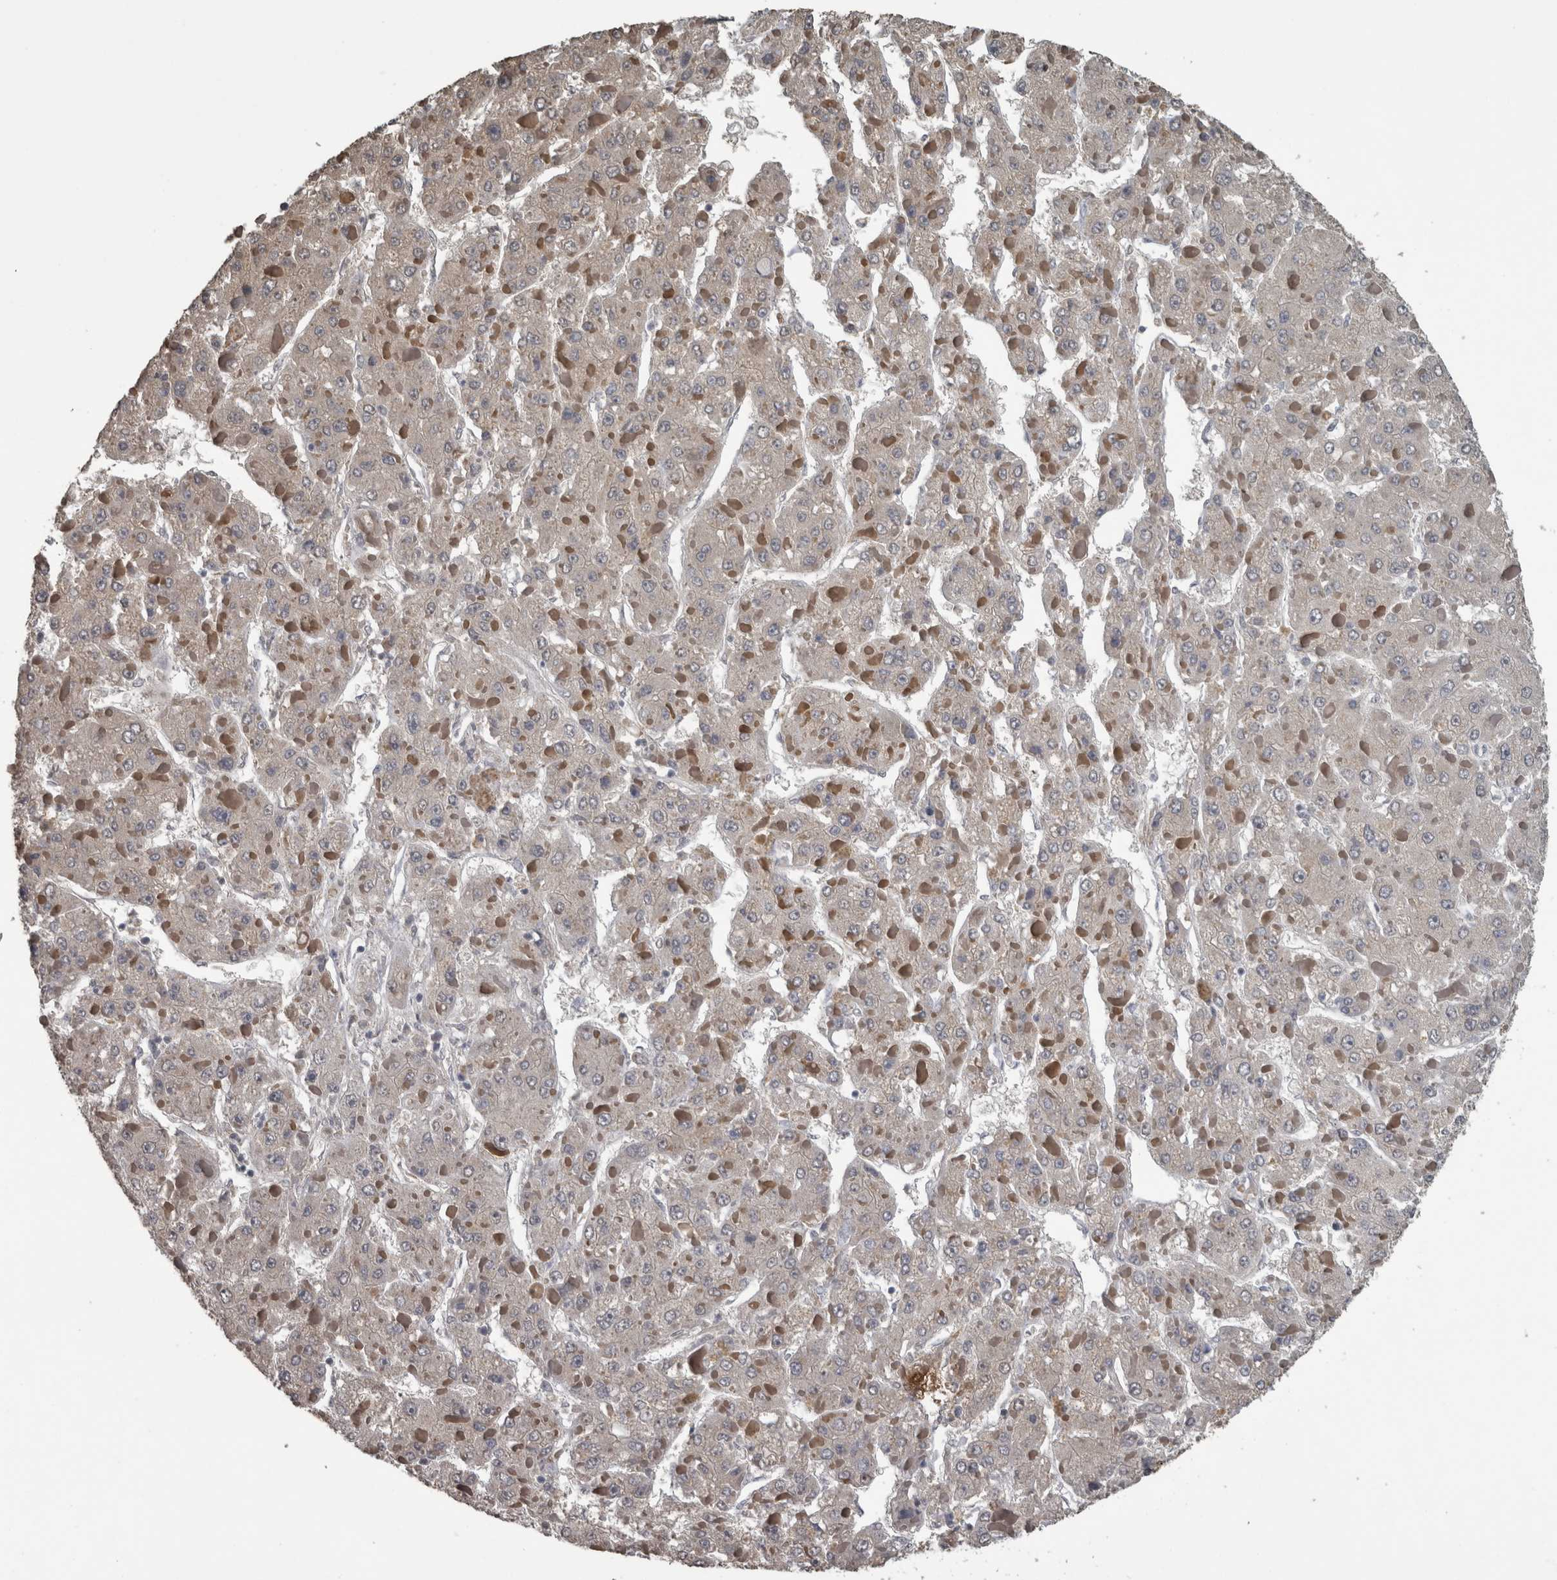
{"staining": {"intensity": "negative", "quantity": "none", "location": "none"}, "tissue": "liver cancer", "cell_type": "Tumor cells", "image_type": "cancer", "snomed": [{"axis": "morphology", "description": "Carcinoma, Hepatocellular, NOS"}, {"axis": "topography", "description": "Liver"}], "caption": "Immunohistochemistry (IHC) of human liver hepatocellular carcinoma demonstrates no expression in tumor cells.", "gene": "PIK3AP1", "patient": {"sex": "female", "age": 73}}